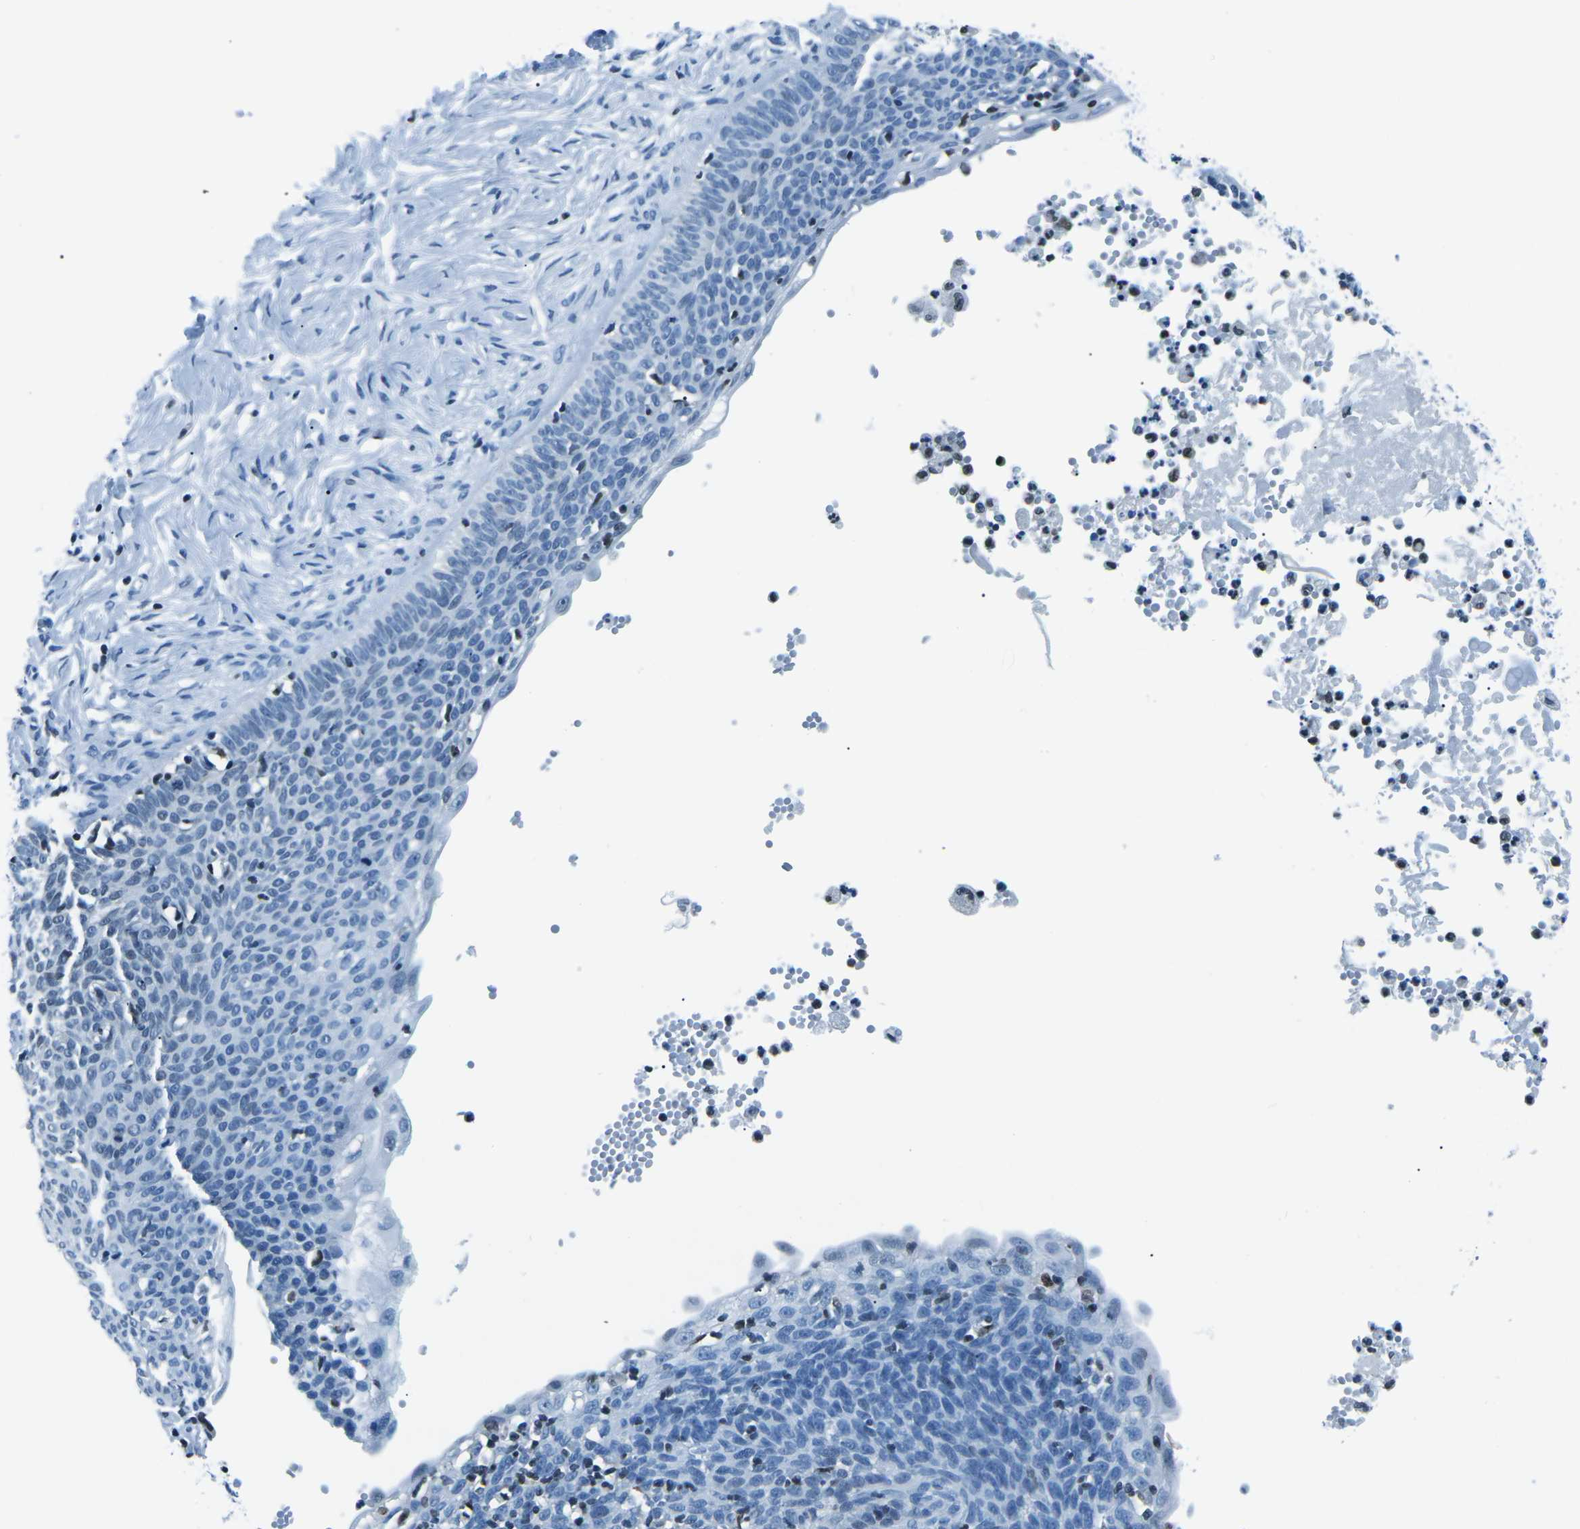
{"staining": {"intensity": "negative", "quantity": "none", "location": "none"}, "tissue": "skin cancer", "cell_type": "Tumor cells", "image_type": "cancer", "snomed": [{"axis": "morphology", "description": "Normal tissue, NOS"}, {"axis": "morphology", "description": "Basal cell carcinoma"}, {"axis": "topography", "description": "Skin"}], "caption": "Tumor cells are negative for brown protein staining in skin cancer.", "gene": "CELF2", "patient": {"sex": "male", "age": 87}}